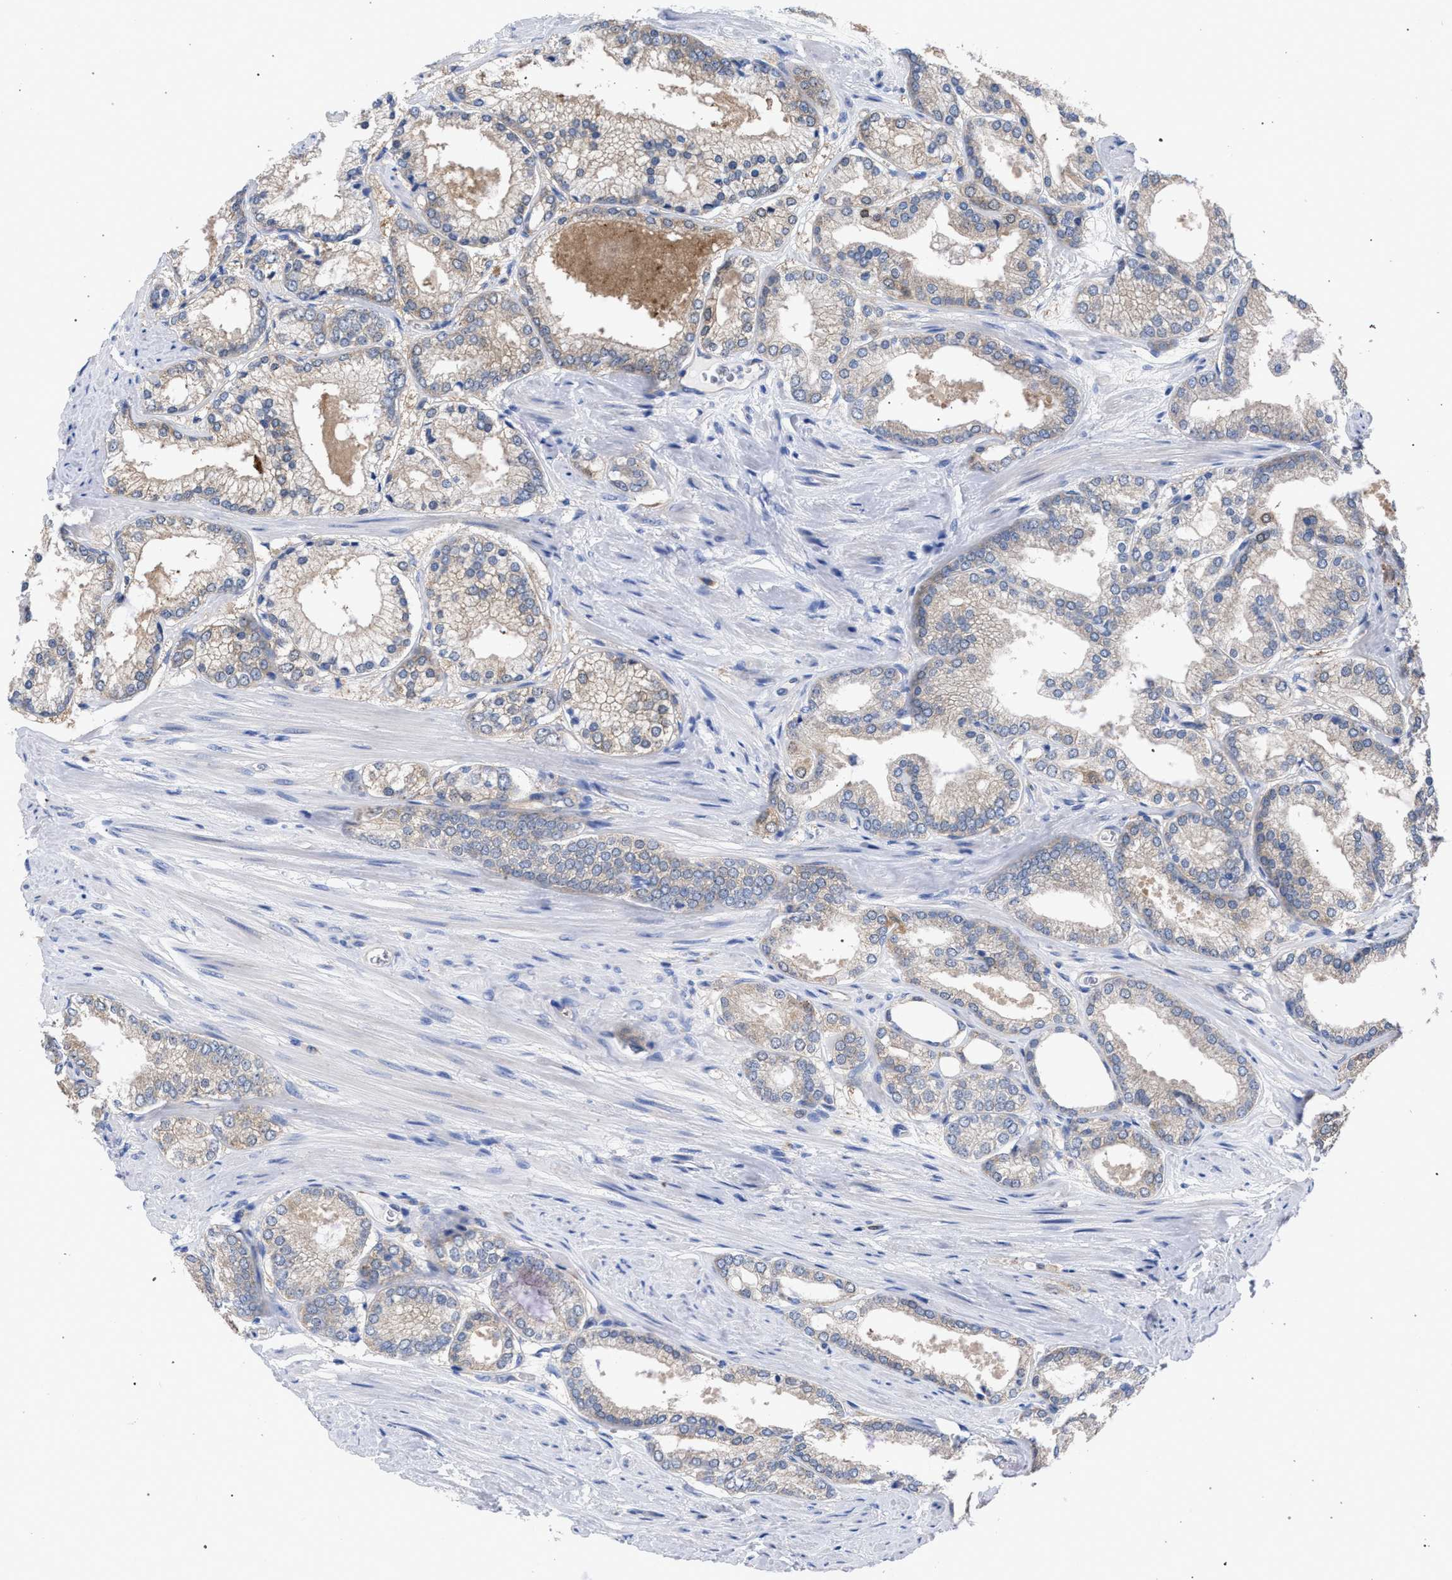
{"staining": {"intensity": "weak", "quantity": ">75%", "location": "cytoplasmic/membranous"}, "tissue": "prostate cancer", "cell_type": "Tumor cells", "image_type": "cancer", "snomed": [{"axis": "morphology", "description": "Adenocarcinoma, High grade"}, {"axis": "topography", "description": "Prostate"}], "caption": "Protein staining demonstrates weak cytoplasmic/membranous staining in approximately >75% of tumor cells in prostate adenocarcinoma (high-grade).", "gene": "GMPR", "patient": {"sex": "male", "age": 61}}